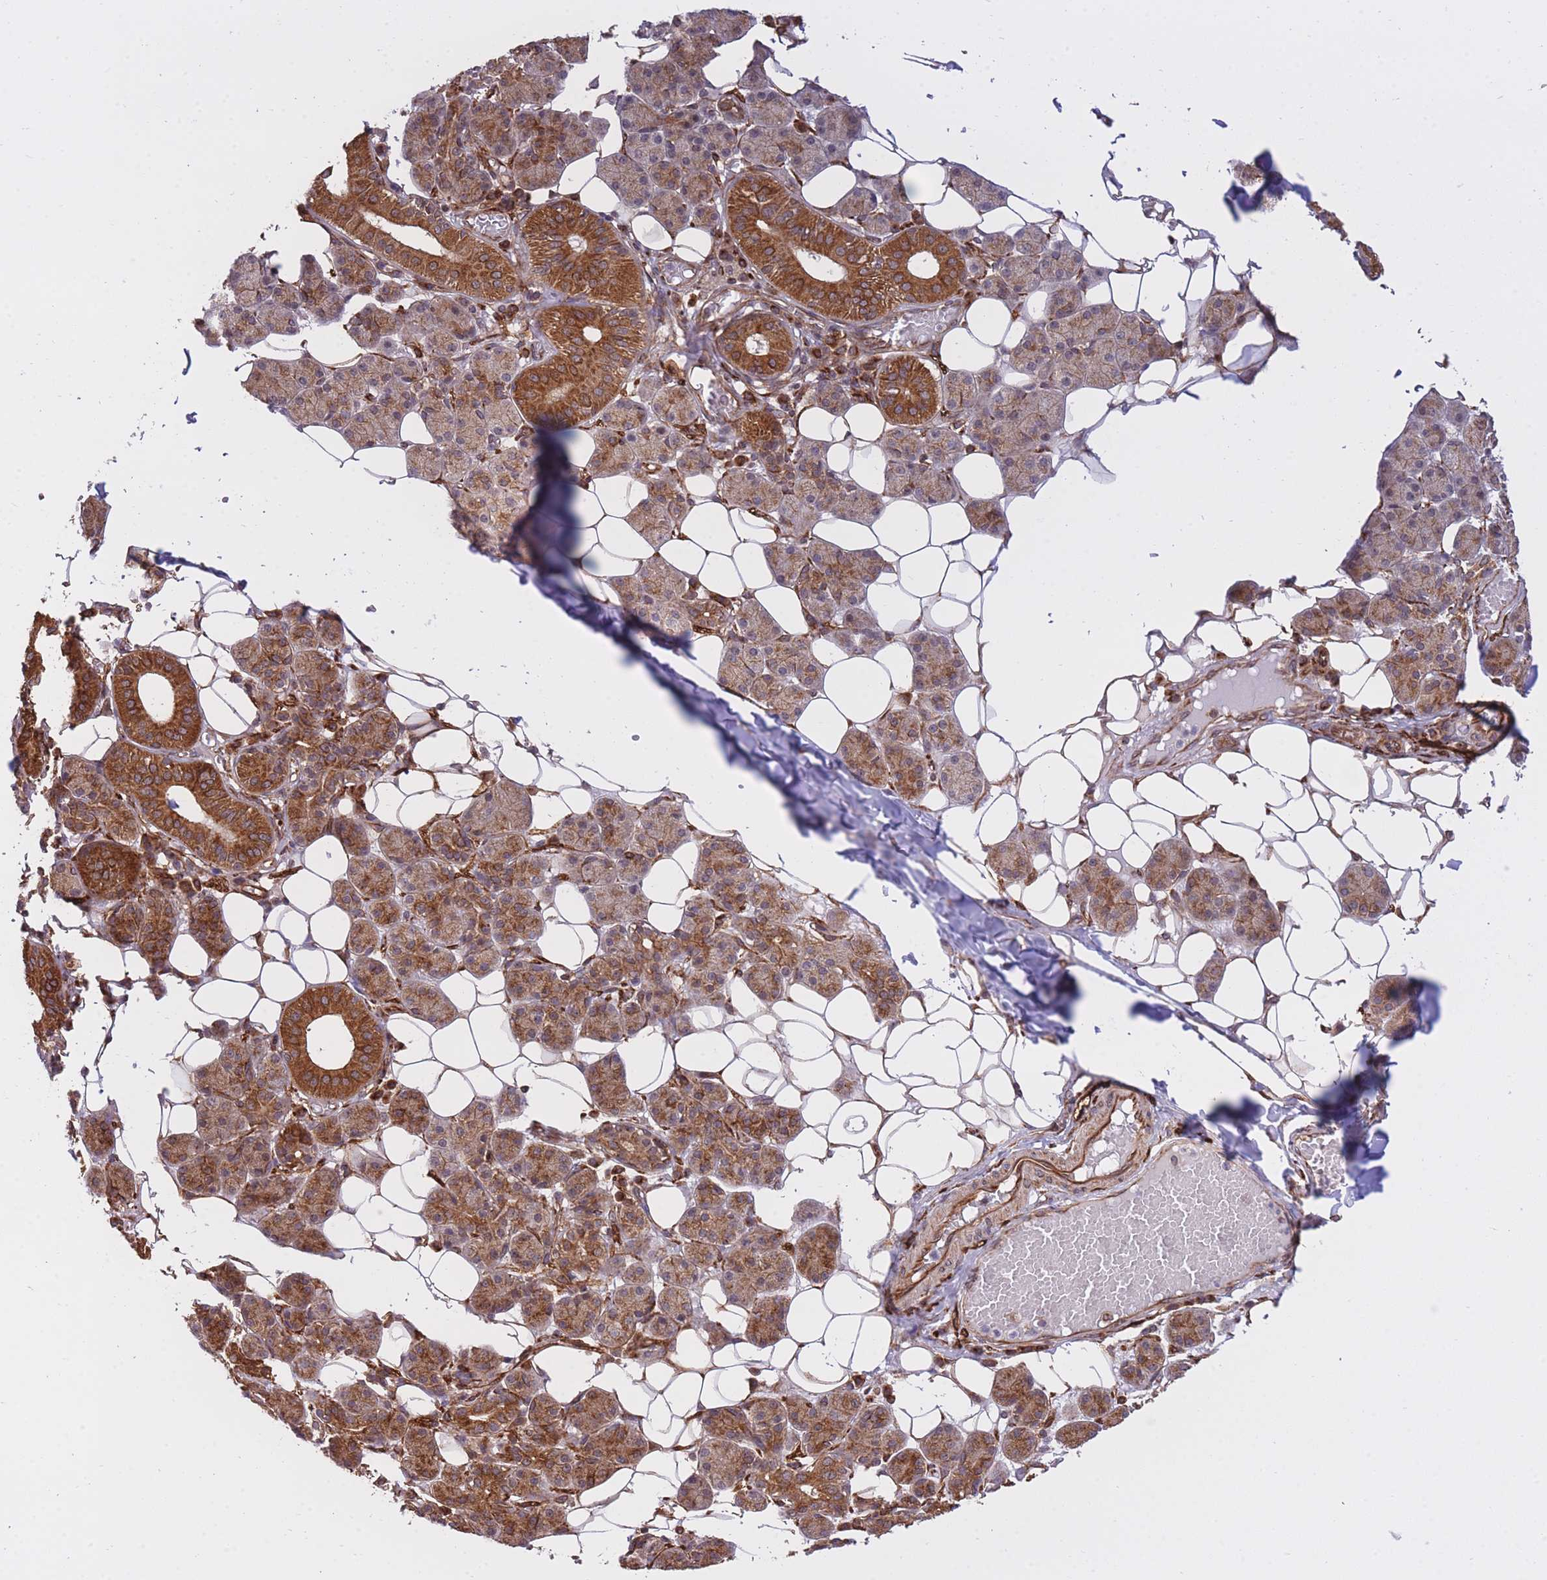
{"staining": {"intensity": "strong", "quantity": "25%-75%", "location": "cytoplasmic/membranous"}, "tissue": "salivary gland", "cell_type": "Glandular cells", "image_type": "normal", "snomed": [{"axis": "morphology", "description": "Normal tissue, NOS"}, {"axis": "topography", "description": "Salivary gland"}], "caption": "Unremarkable salivary gland shows strong cytoplasmic/membranous staining in approximately 25%-75% of glandular cells, visualized by immunohistochemistry.", "gene": "EXOSC8", "patient": {"sex": "female", "age": 33}}